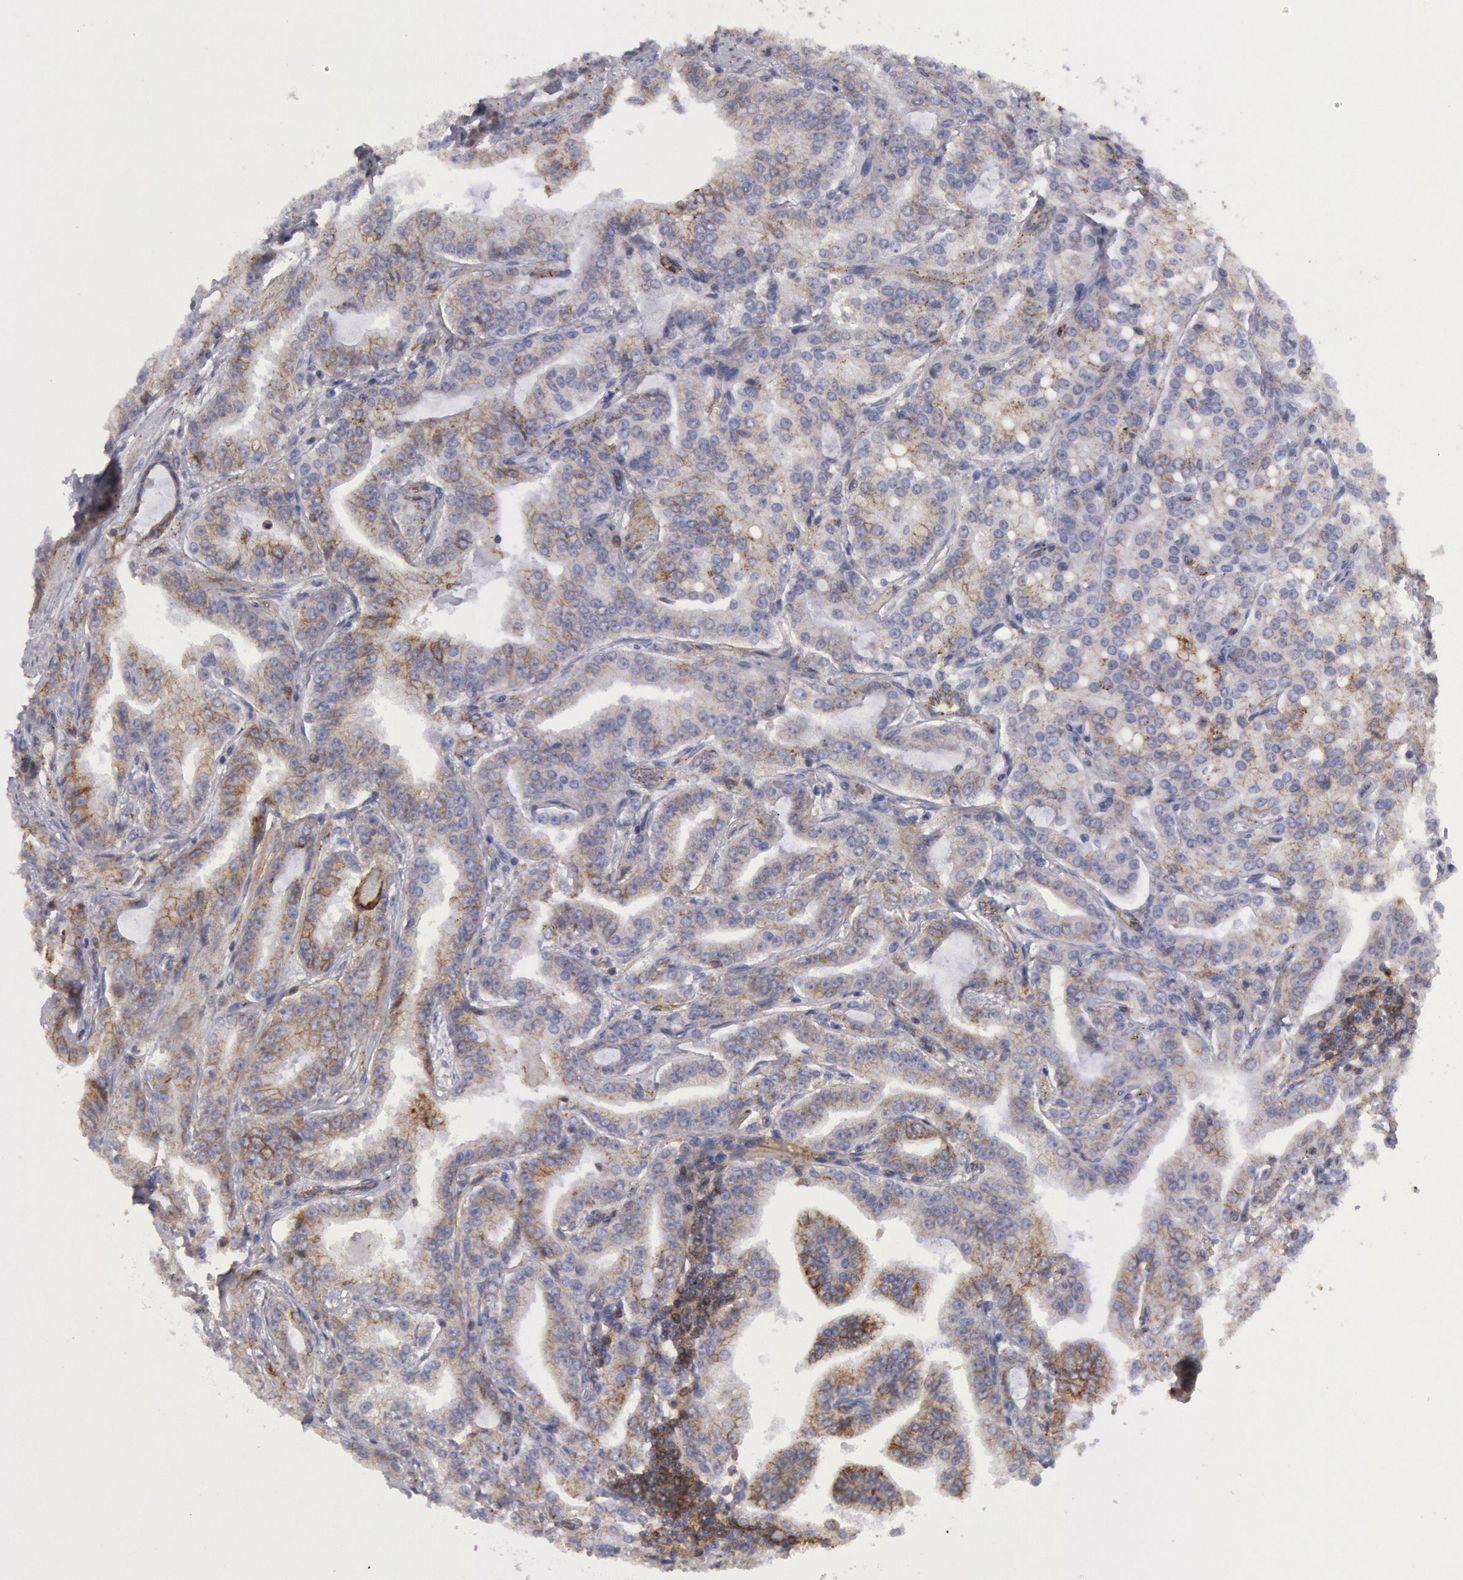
{"staining": {"intensity": "weak", "quantity": "<25%", "location": "cytoplasmic/membranous"}, "tissue": "prostate cancer", "cell_type": "Tumor cells", "image_type": "cancer", "snomed": [{"axis": "morphology", "description": "Adenocarcinoma, Medium grade"}, {"axis": "topography", "description": "Prostate"}], "caption": "An image of human medium-grade adenocarcinoma (prostate) is negative for staining in tumor cells.", "gene": "FLOT1", "patient": {"sex": "male", "age": 72}}